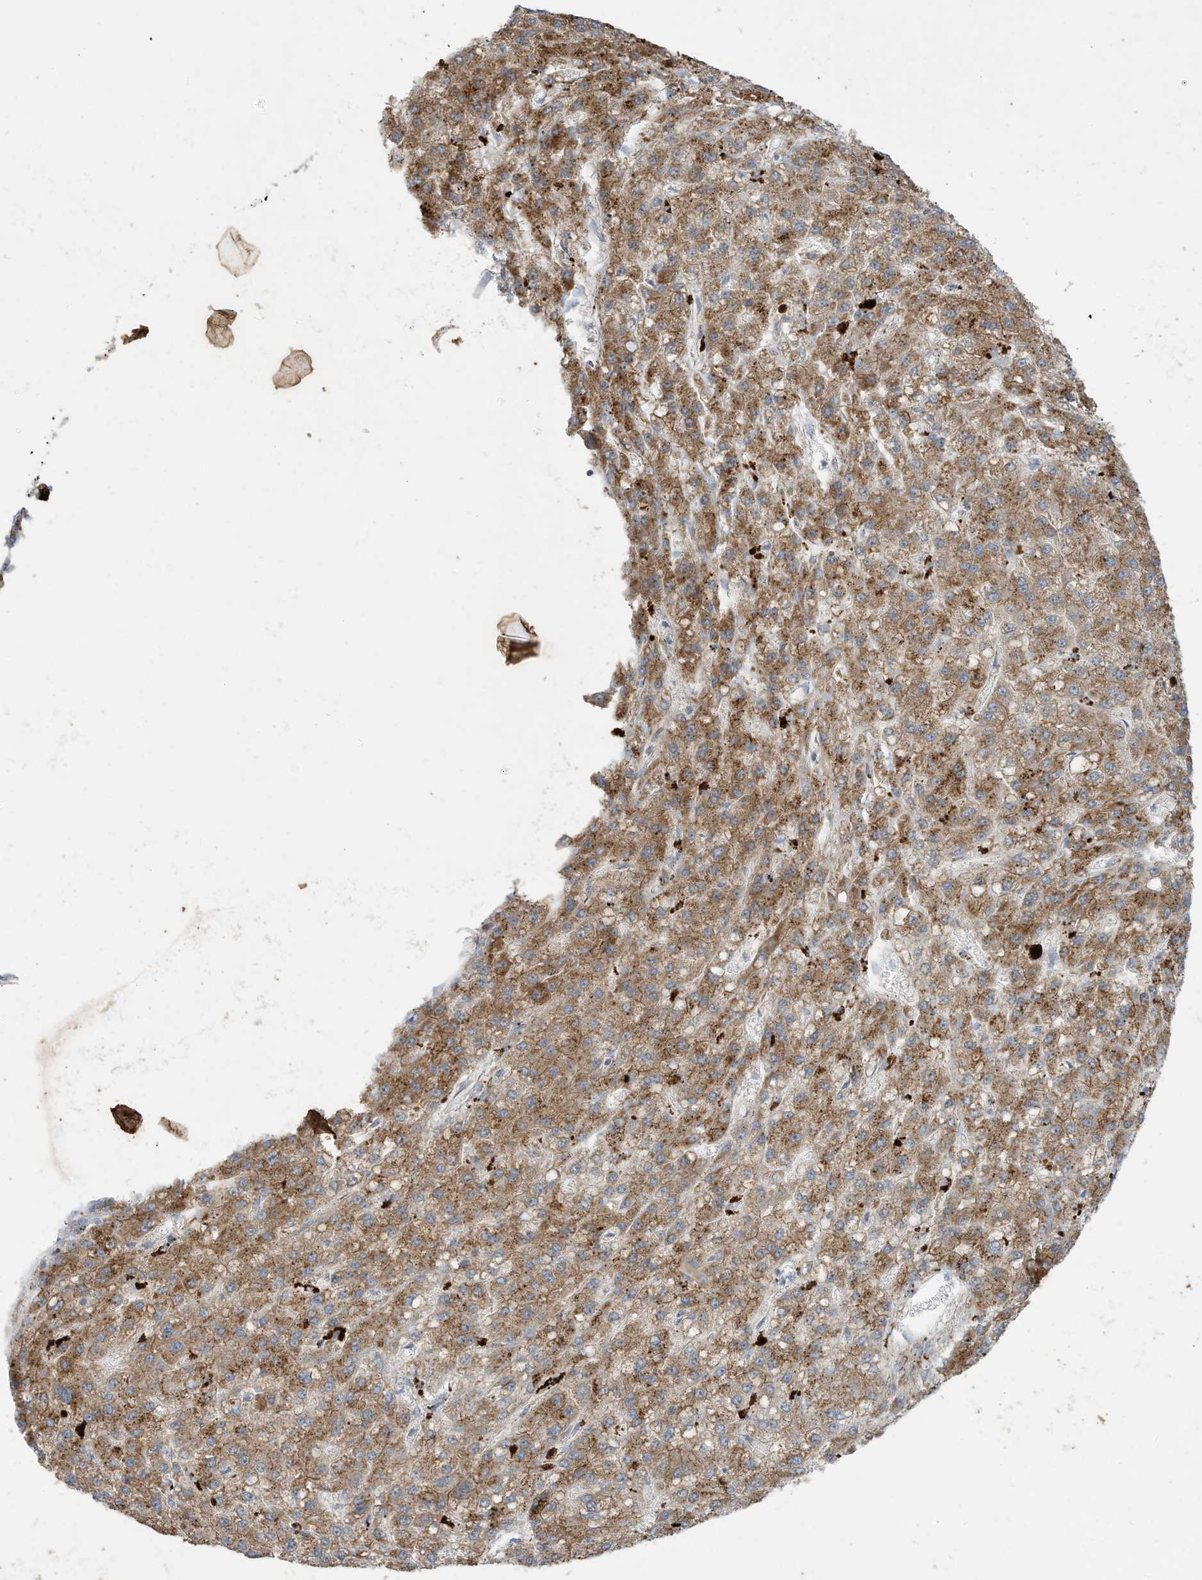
{"staining": {"intensity": "moderate", "quantity": ">75%", "location": "cytoplasmic/membranous"}, "tissue": "liver cancer", "cell_type": "Tumor cells", "image_type": "cancer", "snomed": [{"axis": "morphology", "description": "Carcinoma, Hepatocellular, NOS"}, {"axis": "topography", "description": "Liver"}], "caption": "Moderate cytoplasmic/membranous expression is present in approximately >75% of tumor cells in liver hepatocellular carcinoma.", "gene": "C2orf74", "patient": {"sex": "male", "age": 67}}